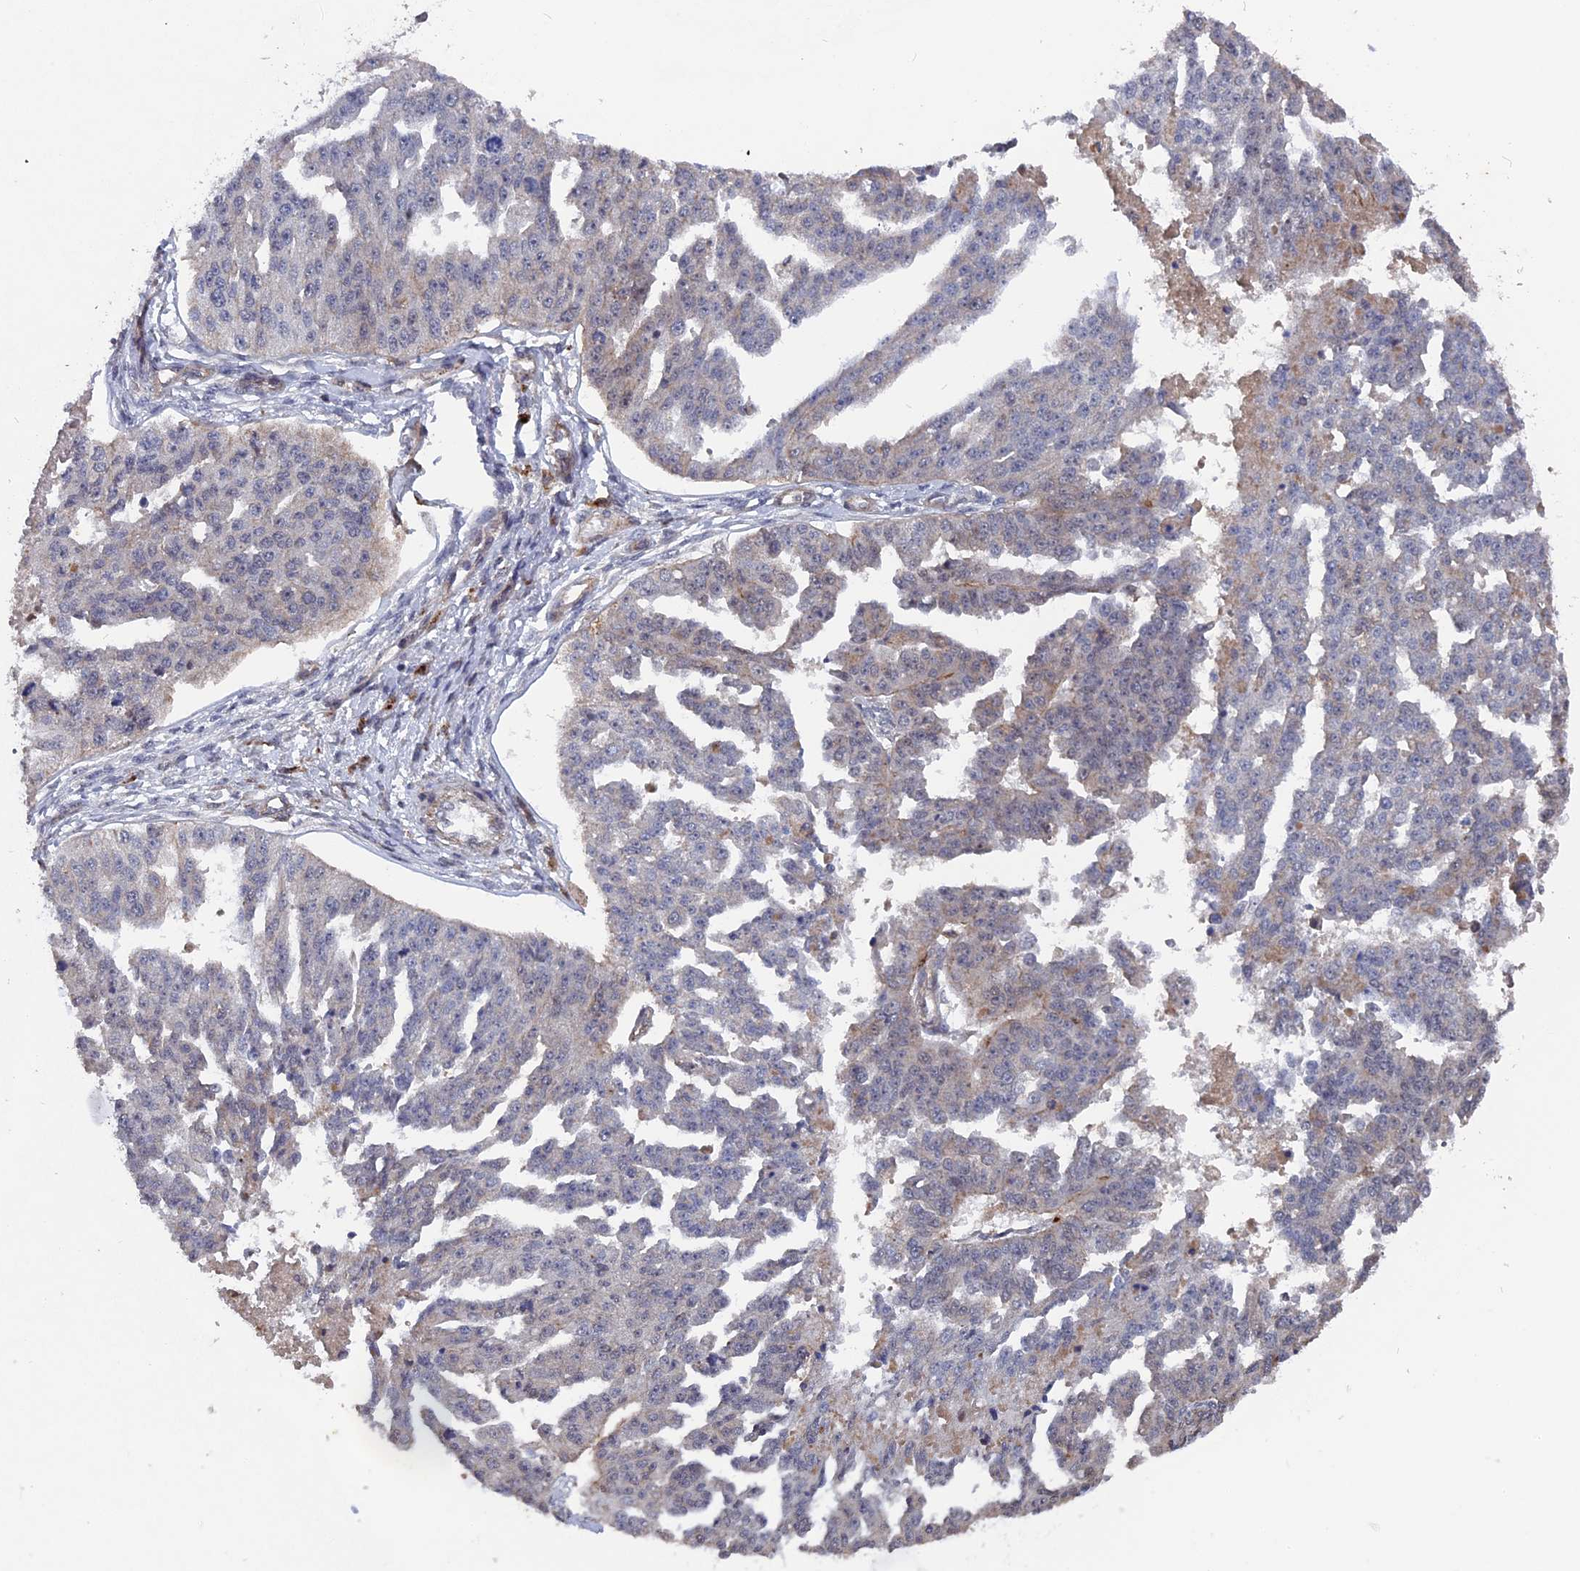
{"staining": {"intensity": "weak", "quantity": "<25%", "location": "cytoplasmic/membranous"}, "tissue": "ovarian cancer", "cell_type": "Tumor cells", "image_type": "cancer", "snomed": [{"axis": "morphology", "description": "Cystadenocarcinoma, serous, NOS"}, {"axis": "topography", "description": "Ovary"}], "caption": "A histopathology image of human ovarian cancer is negative for staining in tumor cells.", "gene": "NOSIP", "patient": {"sex": "female", "age": 58}}